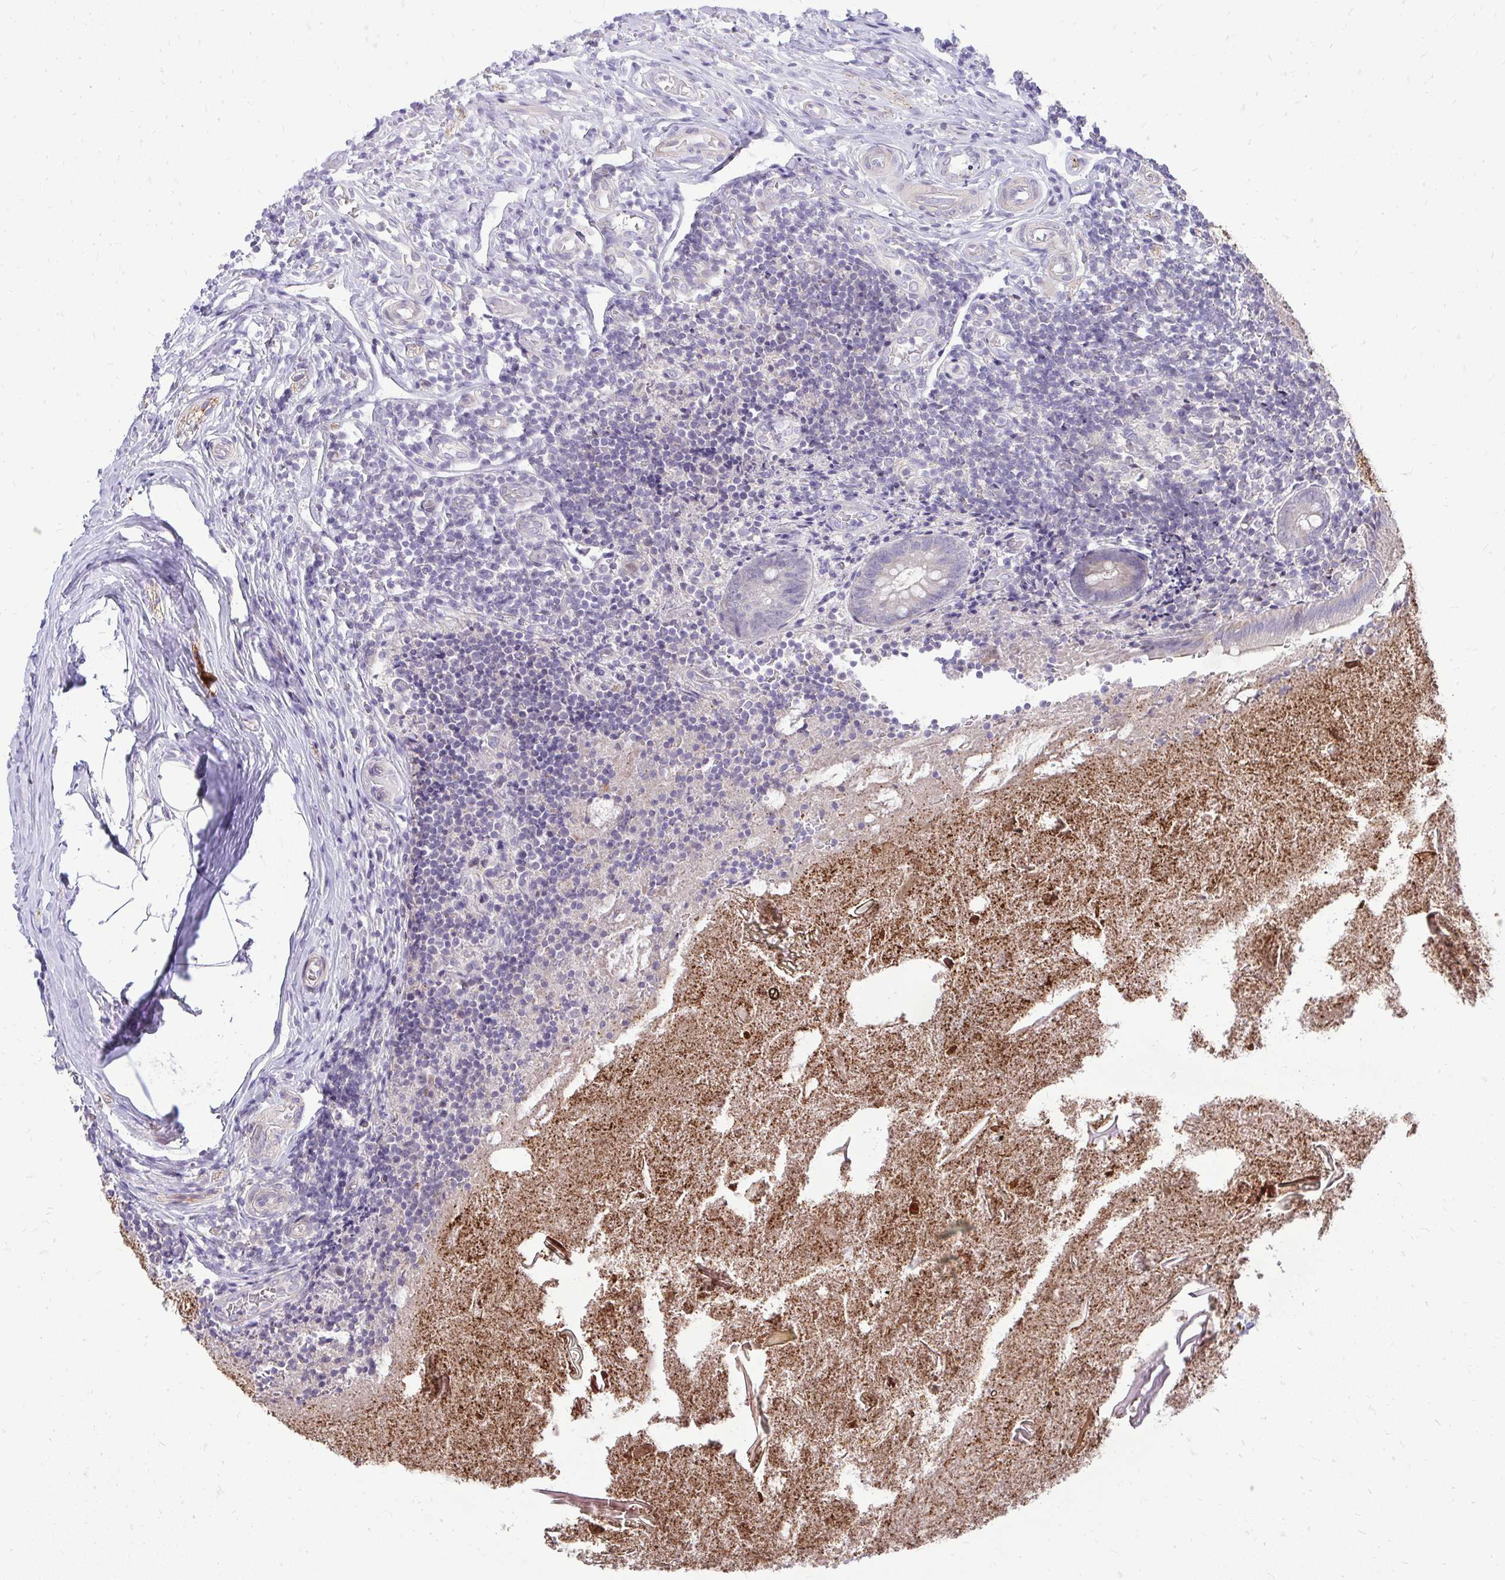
{"staining": {"intensity": "moderate", "quantity": "25%-75%", "location": "cytoplasmic/membranous"}, "tissue": "appendix", "cell_type": "Glandular cells", "image_type": "normal", "snomed": [{"axis": "morphology", "description": "Normal tissue, NOS"}, {"axis": "topography", "description": "Appendix"}], "caption": "An image of appendix stained for a protein reveals moderate cytoplasmic/membranous brown staining in glandular cells.", "gene": "OR8D1", "patient": {"sex": "female", "age": 17}}